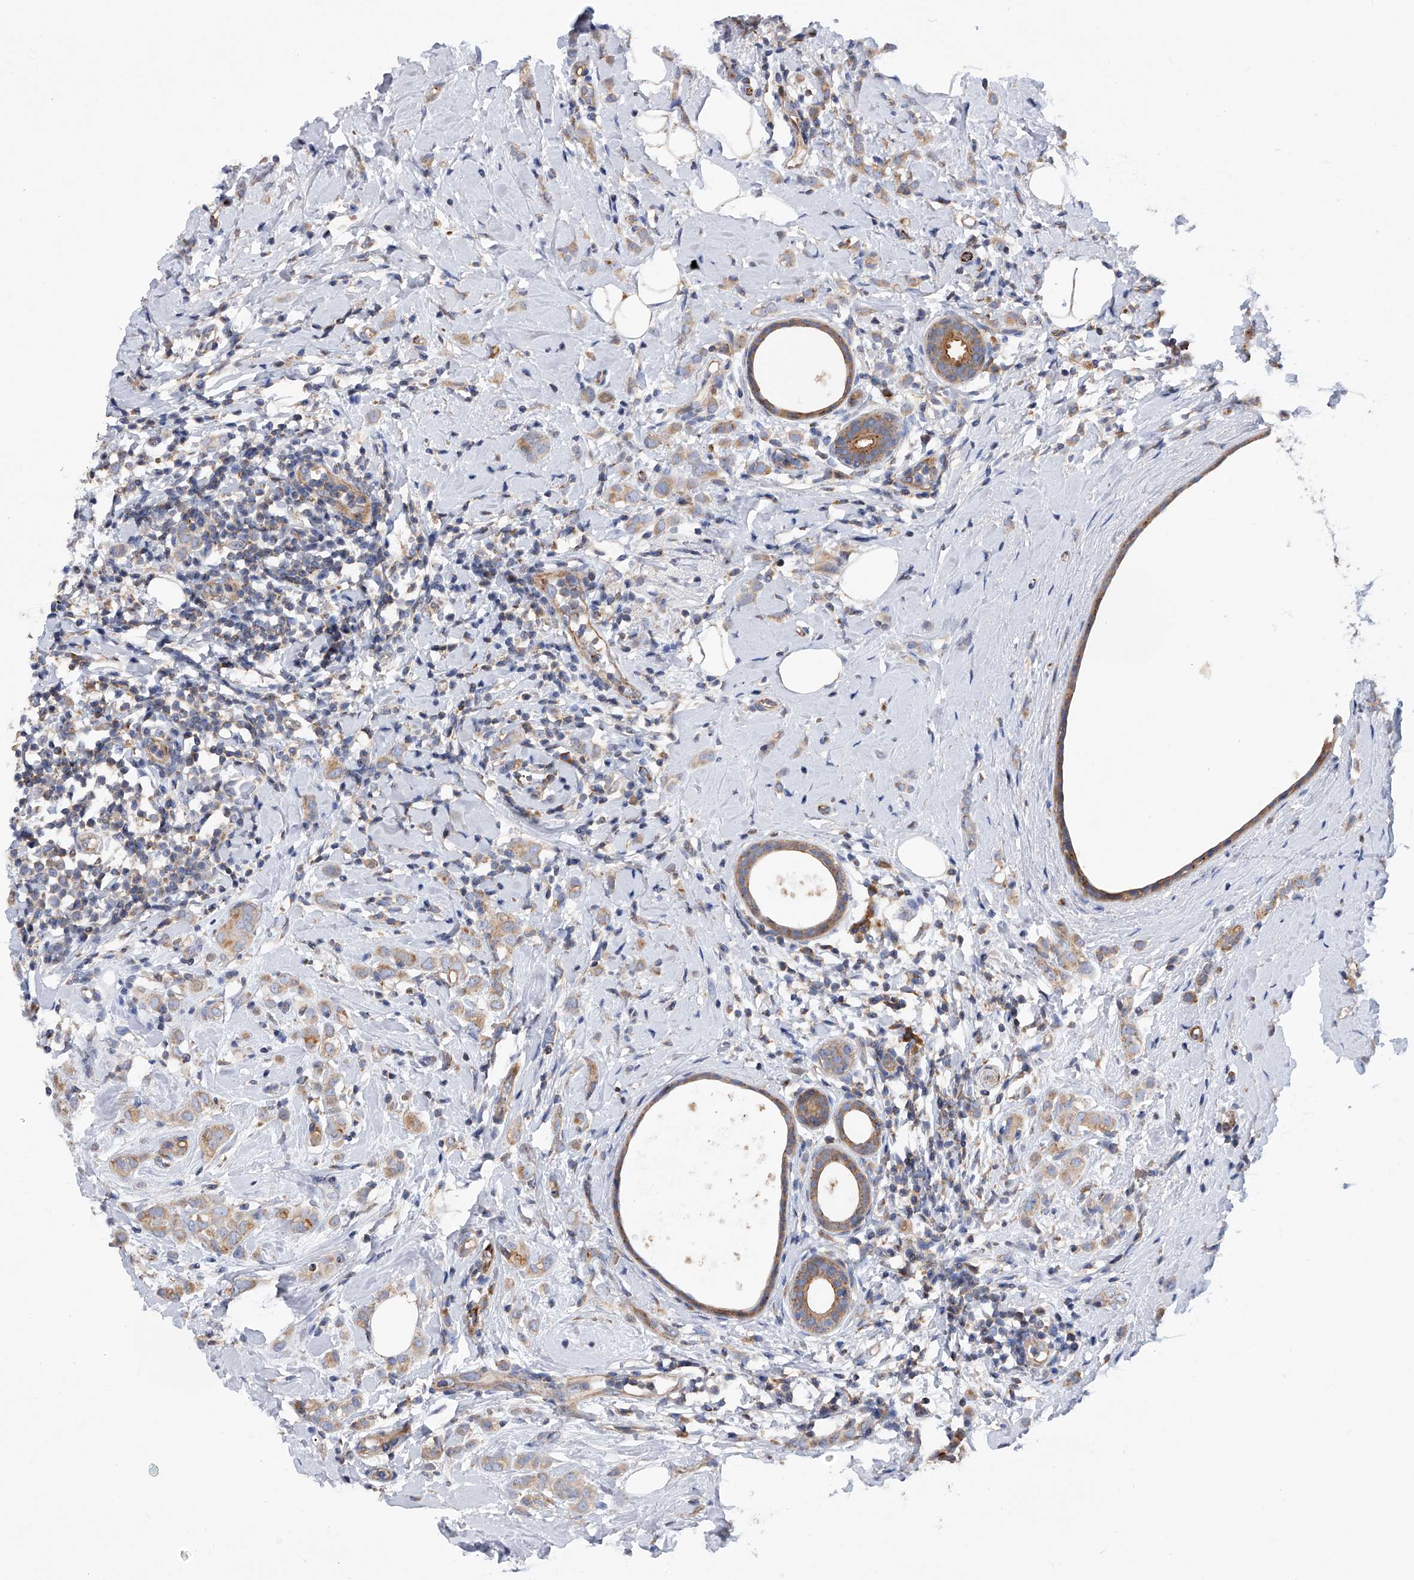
{"staining": {"intensity": "weak", "quantity": ">75%", "location": "cytoplasmic/membranous"}, "tissue": "breast cancer", "cell_type": "Tumor cells", "image_type": "cancer", "snomed": [{"axis": "morphology", "description": "Lobular carcinoma"}, {"axis": "topography", "description": "Breast"}], "caption": "Immunohistochemical staining of breast lobular carcinoma demonstrates weak cytoplasmic/membranous protein staining in approximately >75% of tumor cells.", "gene": "MLYCD", "patient": {"sex": "female", "age": 47}}